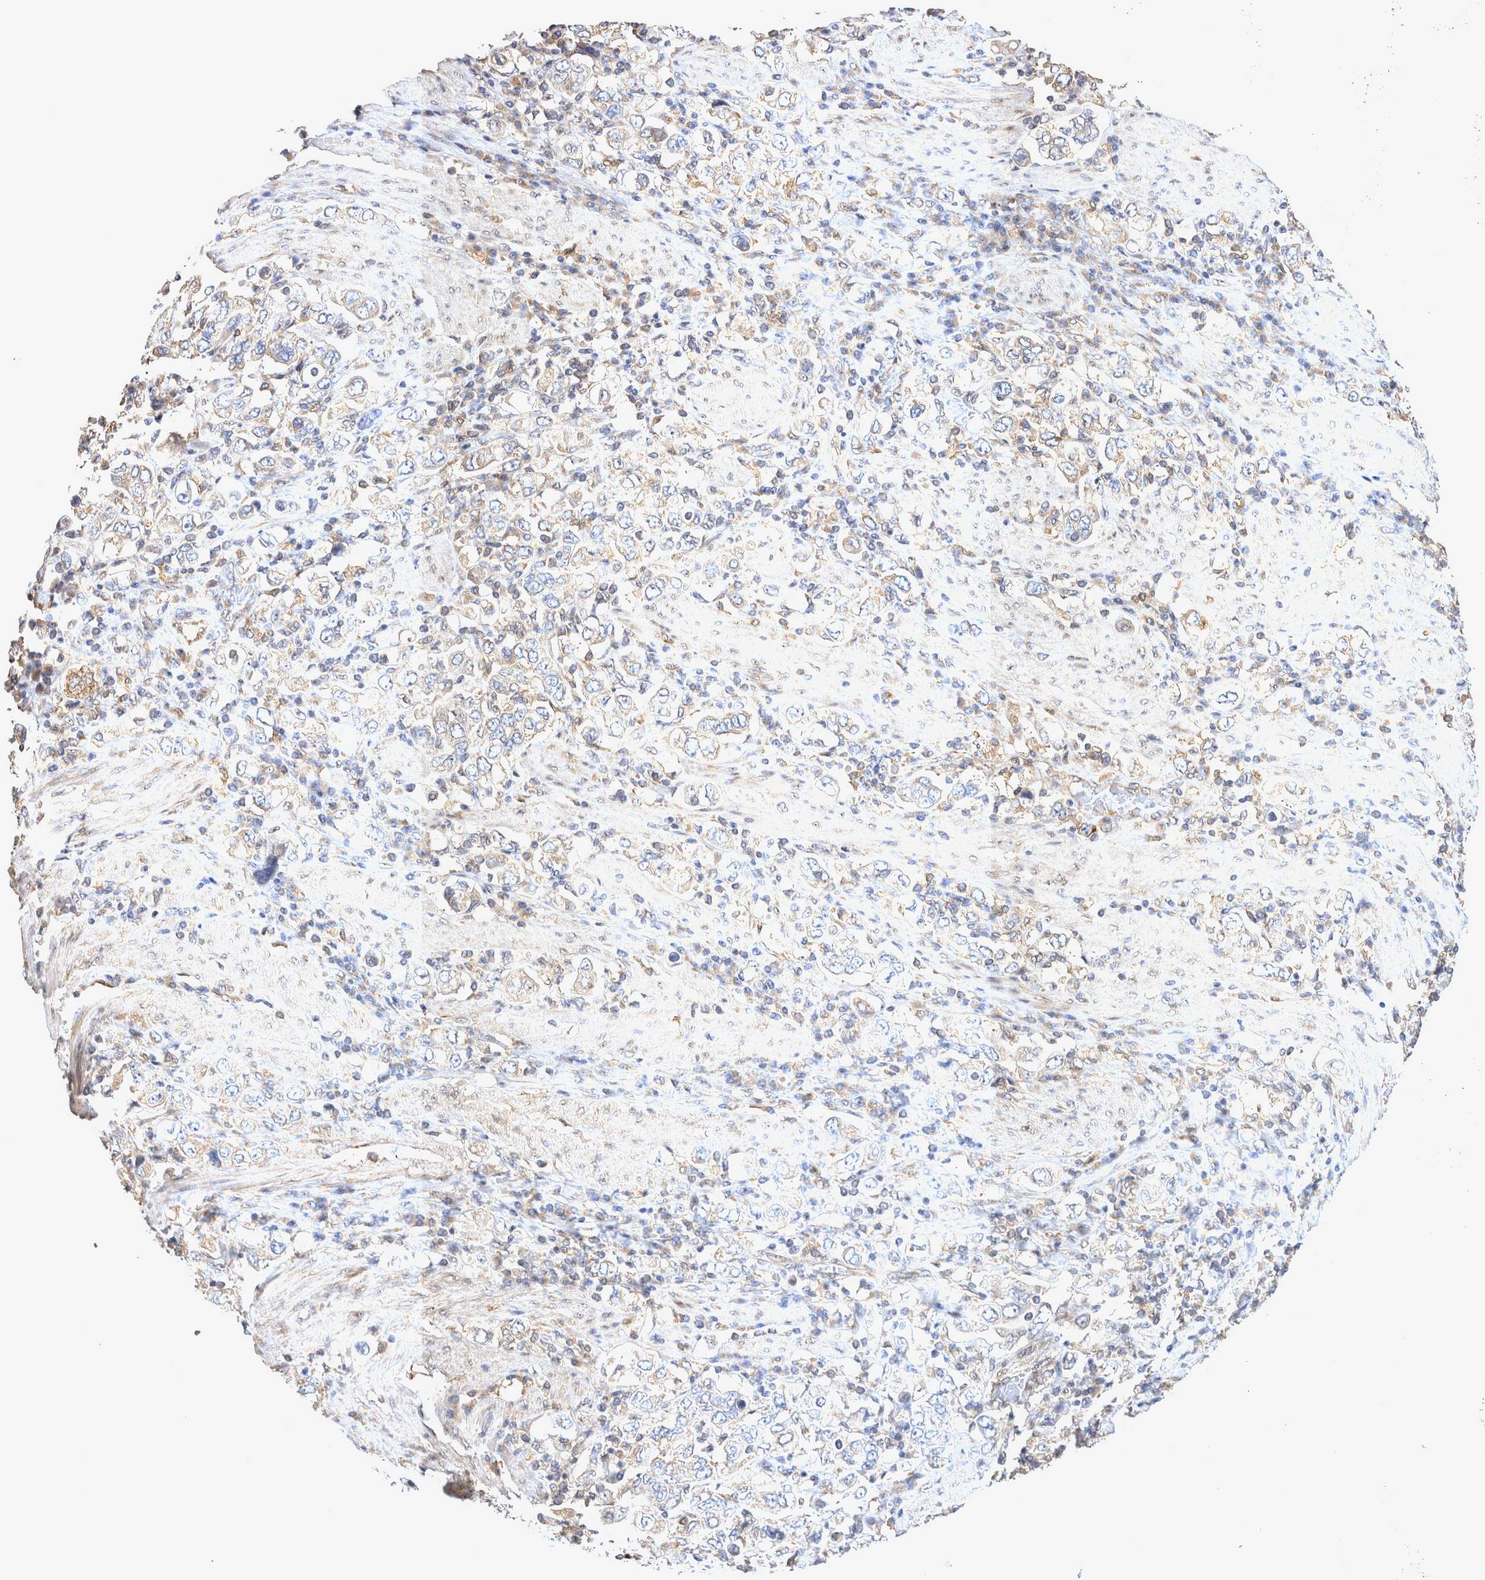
{"staining": {"intensity": "weak", "quantity": "<25%", "location": "cytoplasmic/membranous"}, "tissue": "stomach cancer", "cell_type": "Tumor cells", "image_type": "cancer", "snomed": [{"axis": "morphology", "description": "Adenocarcinoma, NOS"}, {"axis": "topography", "description": "Stomach, upper"}], "caption": "Protein analysis of stomach cancer demonstrates no significant expression in tumor cells.", "gene": "ATXN2", "patient": {"sex": "male", "age": 62}}